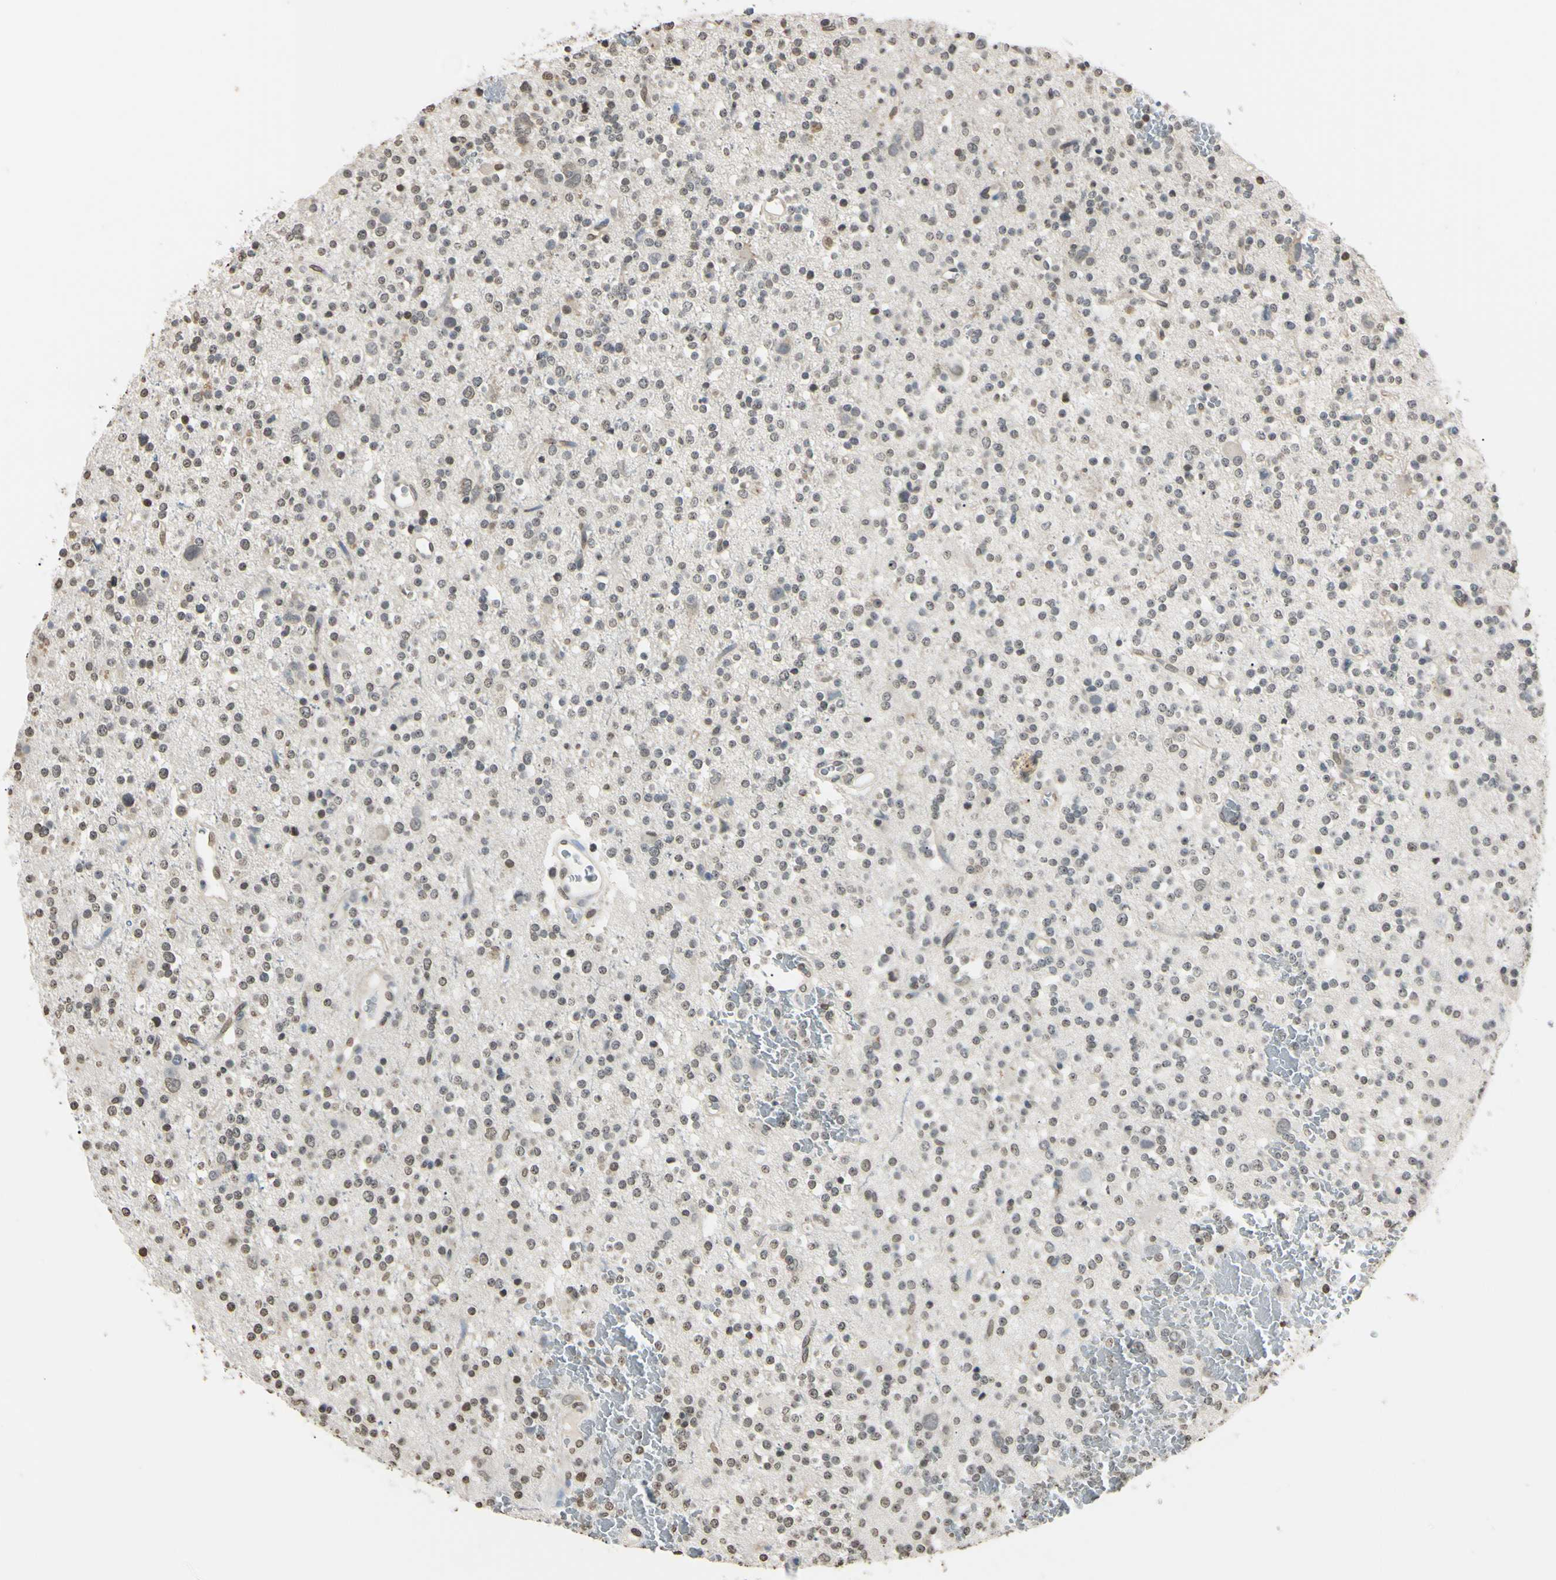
{"staining": {"intensity": "weak", "quantity": "25%-75%", "location": "nuclear"}, "tissue": "glioma", "cell_type": "Tumor cells", "image_type": "cancer", "snomed": [{"axis": "morphology", "description": "Glioma, malignant, High grade"}, {"axis": "topography", "description": "Brain"}], "caption": "Immunohistochemical staining of human malignant high-grade glioma displays weak nuclear protein staining in about 25%-75% of tumor cells. Using DAB (3,3'-diaminobenzidine) (brown) and hematoxylin (blue) stains, captured at high magnification using brightfield microscopy.", "gene": "CDC45", "patient": {"sex": "male", "age": 47}}